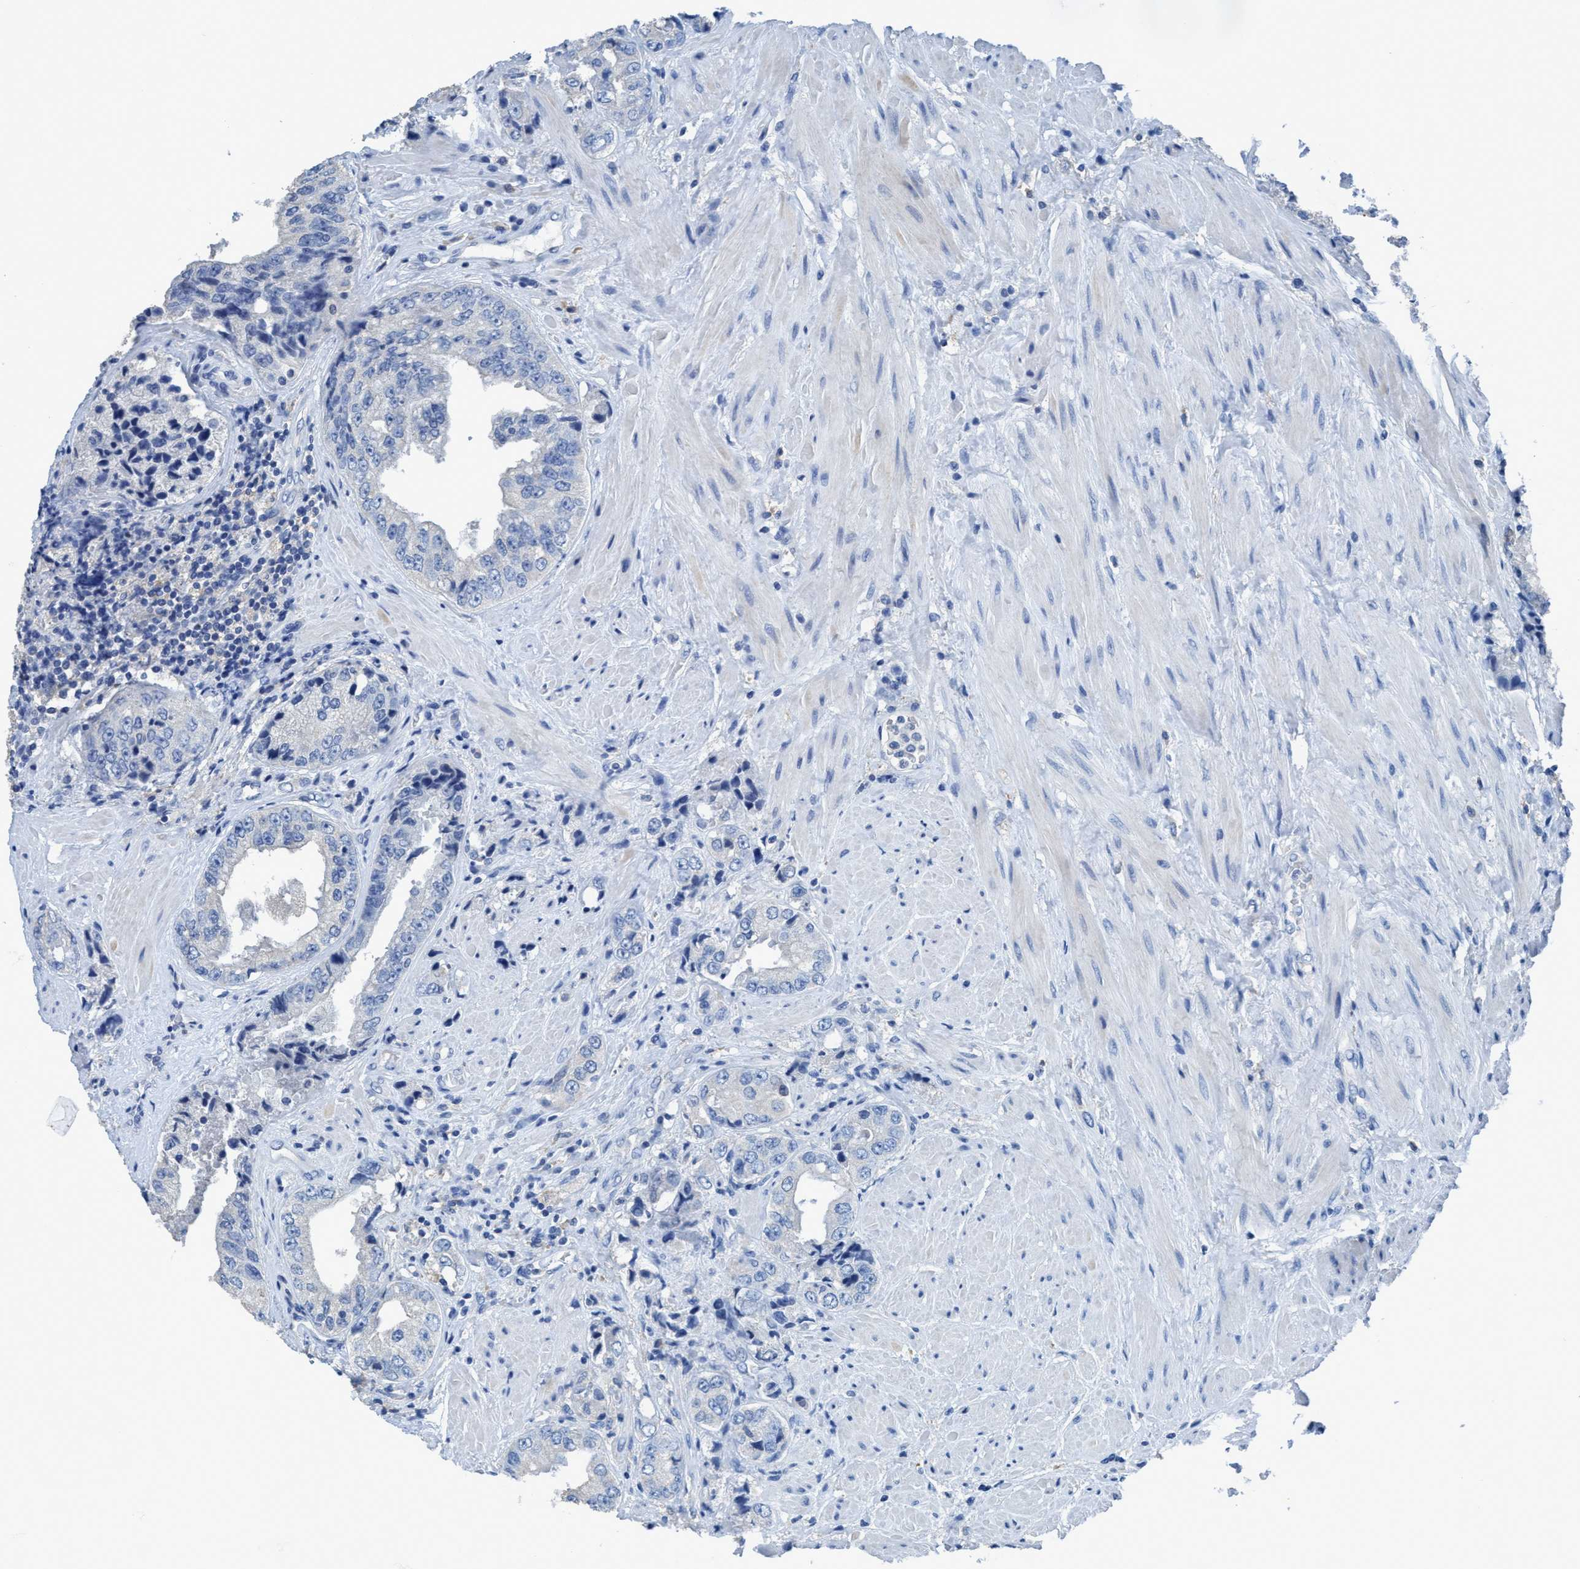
{"staining": {"intensity": "negative", "quantity": "none", "location": "none"}, "tissue": "prostate cancer", "cell_type": "Tumor cells", "image_type": "cancer", "snomed": [{"axis": "morphology", "description": "Adenocarcinoma, High grade"}, {"axis": "topography", "description": "Prostate"}], "caption": "Human prostate cancer (high-grade adenocarcinoma) stained for a protein using immunohistochemistry exhibits no staining in tumor cells.", "gene": "DNAI1", "patient": {"sex": "male", "age": 61}}